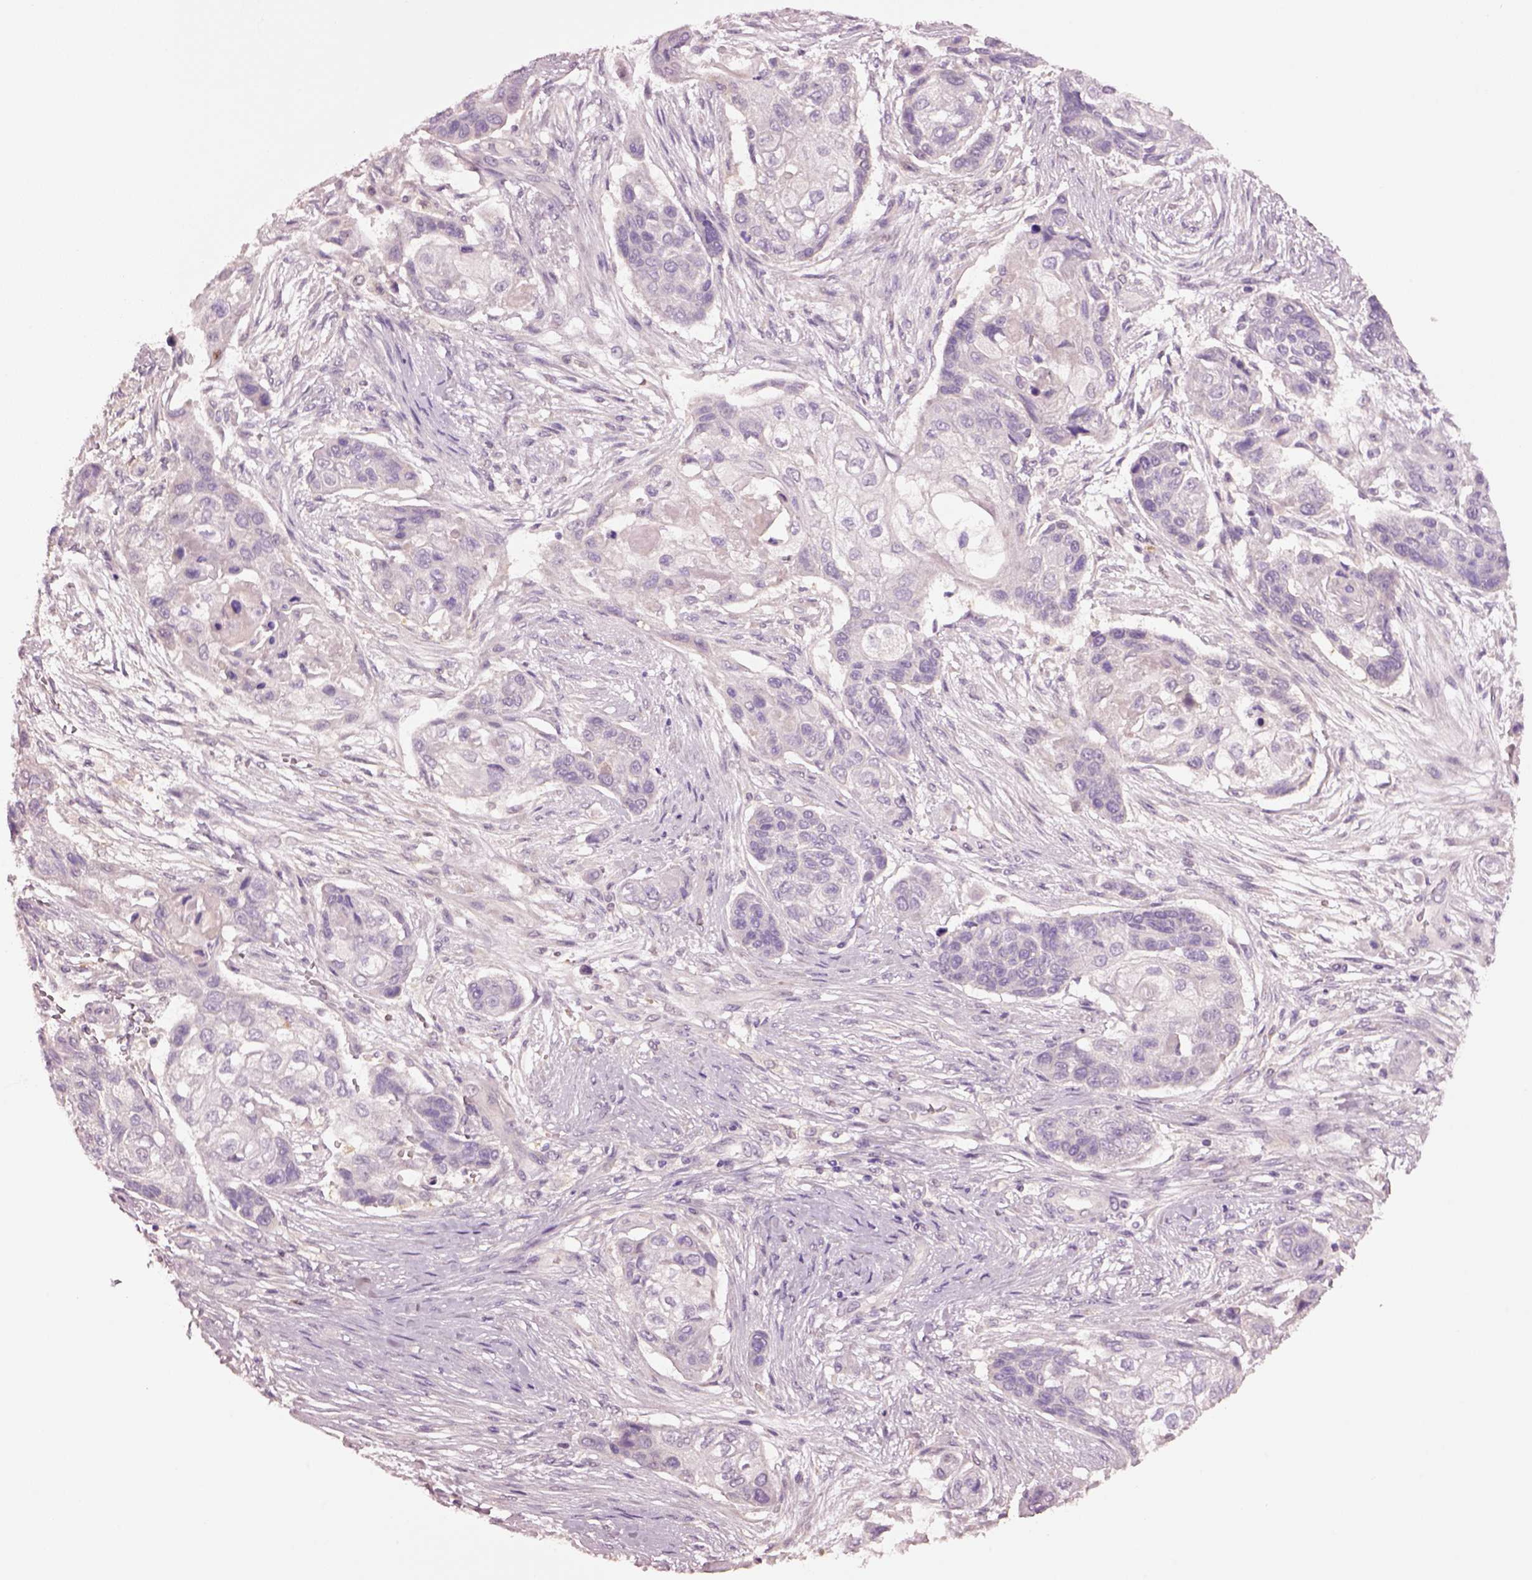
{"staining": {"intensity": "negative", "quantity": "none", "location": "none"}, "tissue": "lung cancer", "cell_type": "Tumor cells", "image_type": "cancer", "snomed": [{"axis": "morphology", "description": "Squamous cell carcinoma, NOS"}, {"axis": "topography", "description": "Lung"}], "caption": "Human lung cancer (squamous cell carcinoma) stained for a protein using immunohistochemistry displays no positivity in tumor cells.", "gene": "CLPSL1", "patient": {"sex": "male", "age": 69}}